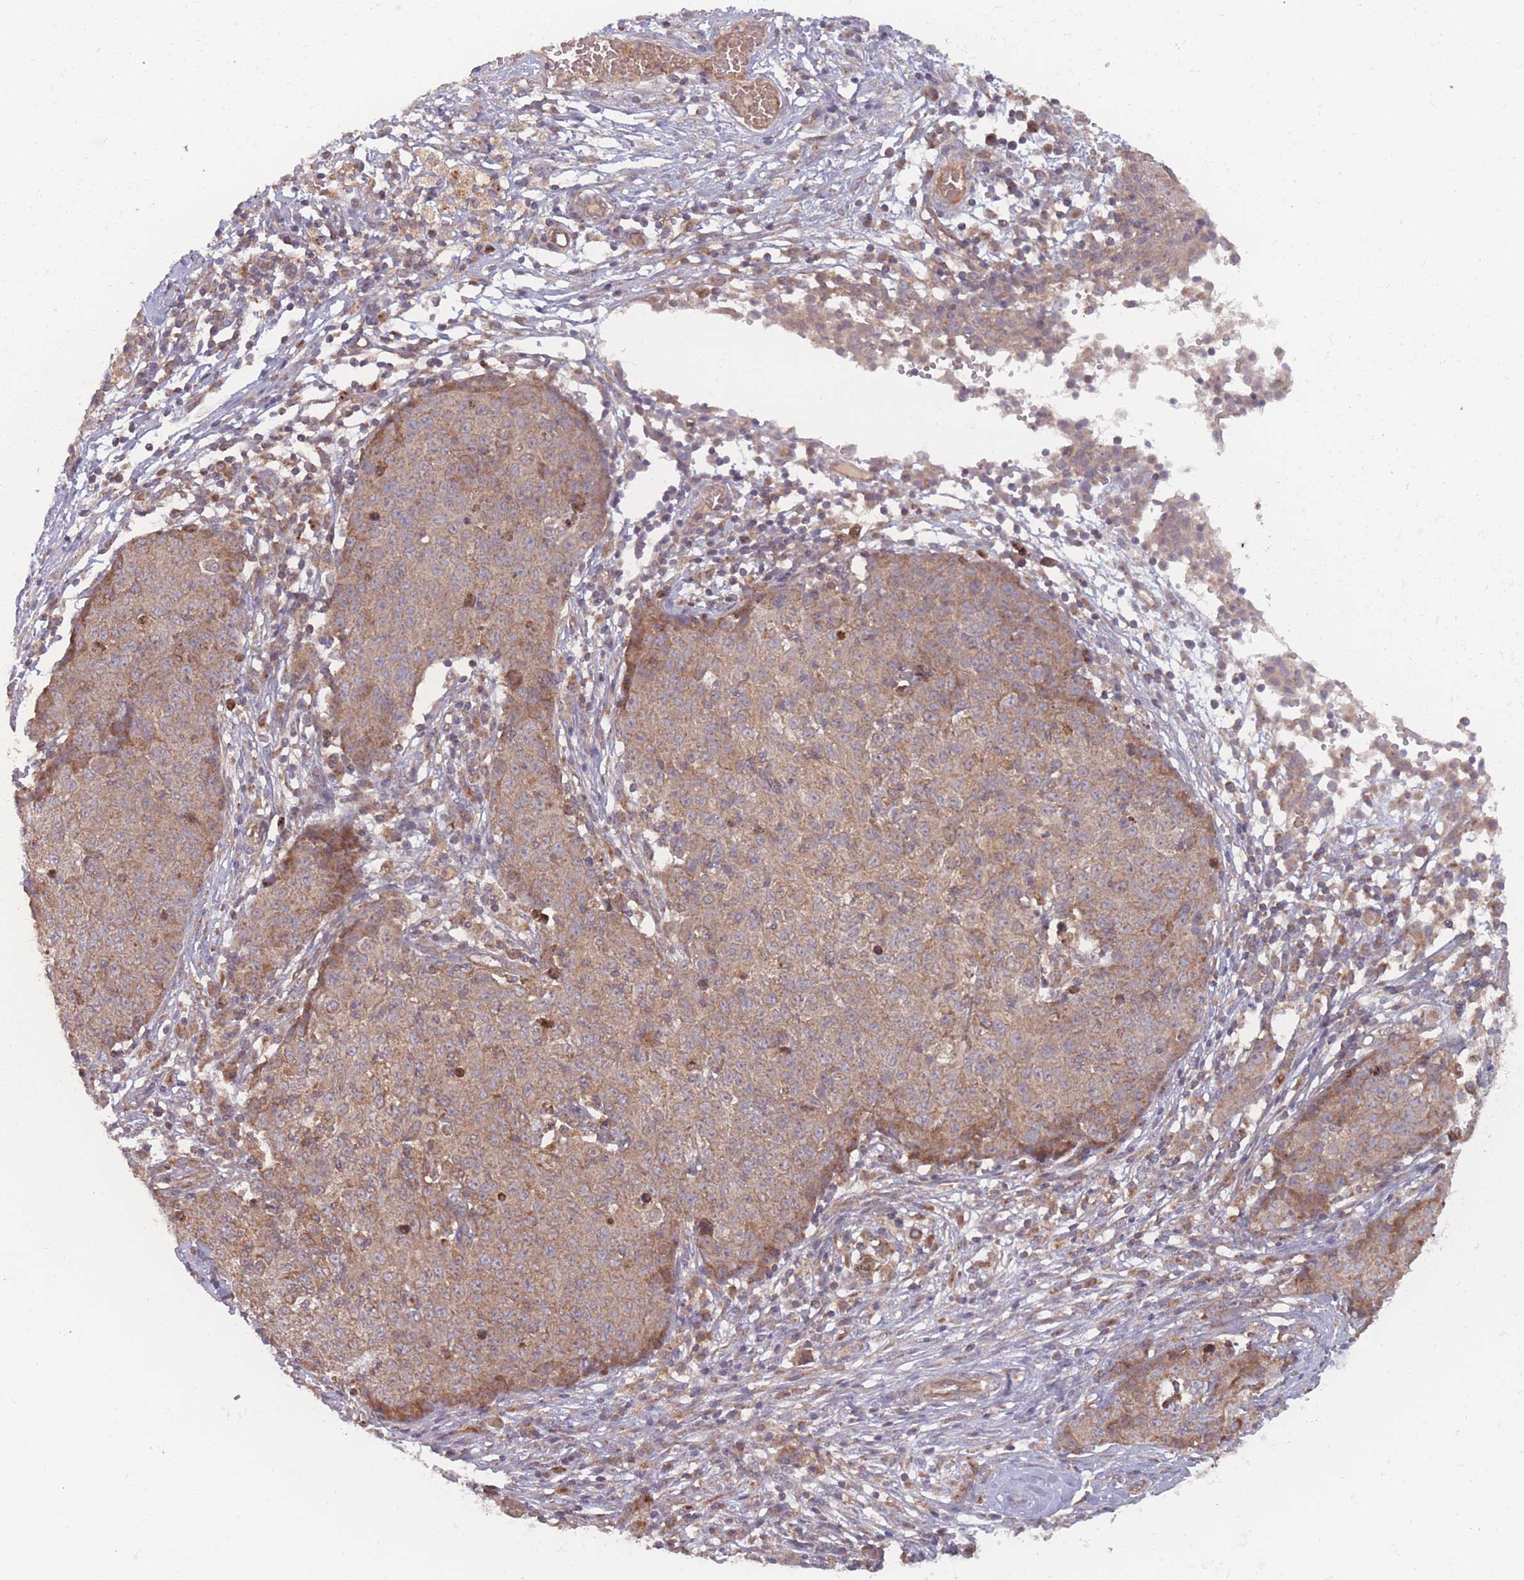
{"staining": {"intensity": "weak", "quantity": ">75%", "location": "cytoplasmic/membranous"}, "tissue": "ovarian cancer", "cell_type": "Tumor cells", "image_type": "cancer", "snomed": [{"axis": "morphology", "description": "Carcinoma, endometroid"}, {"axis": "topography", "description": "Ovary"}], "caption": "Ovarian endometroid carcinoma stained with immunohistochemistry demonstrates weak cytoplasmic/membranous expression in about >75% of tumor cells.", "gene": "ATP5MG", "patient": {"sex": "female", "age": 42}}